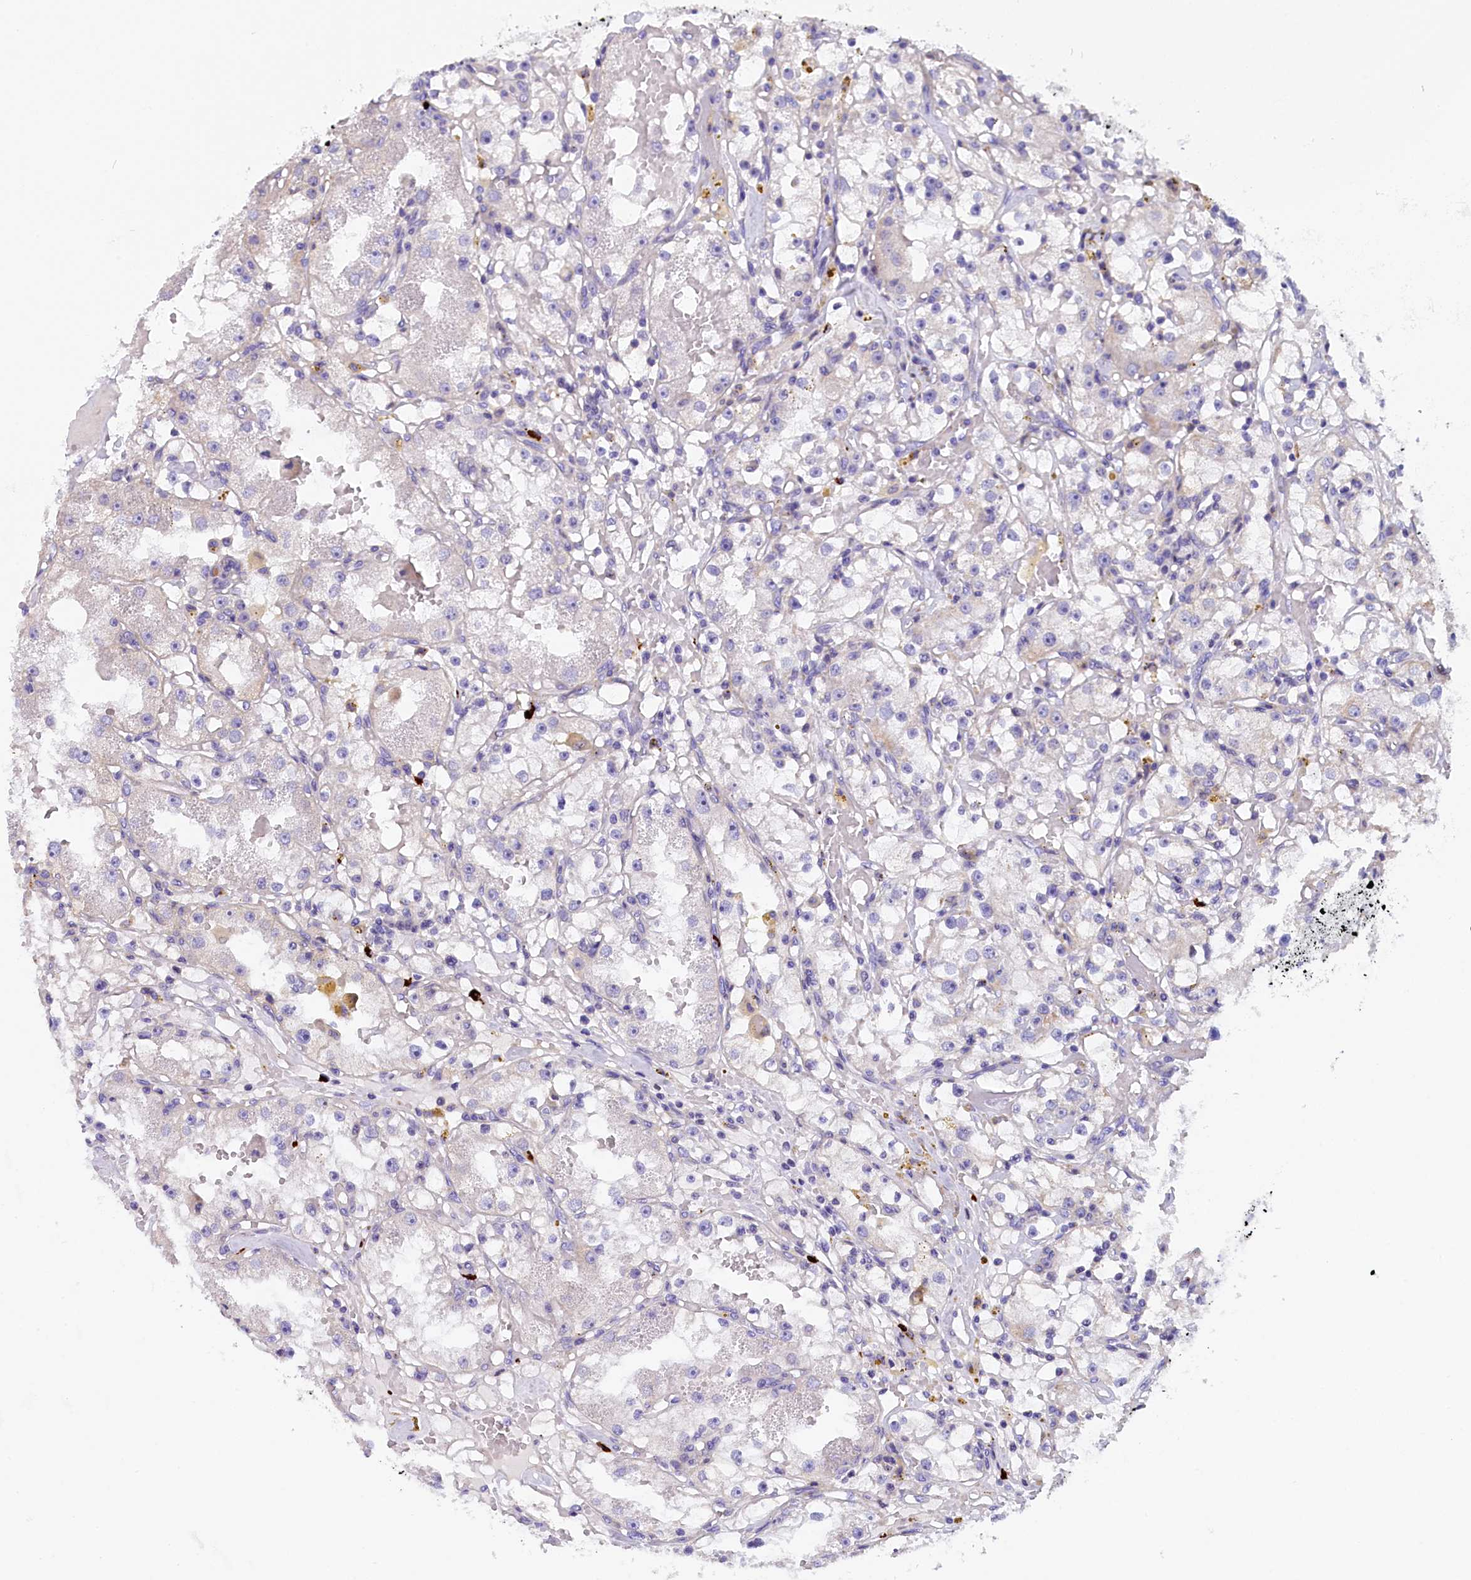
{"staining": {"intensity": "negative", "quantity": "none", "location": "none"}, "tissue": "renal cancer", "cell_type": "Tumor cells", "image_type": "cancer", "snomed": [{"axis": "morphology", "description": "Adenocarcinoma, NOS"}, {"axis": "topography", "description": "Kidney"}], "caption": "This is a photomicrograph of immunohistochemistry staining of renal adenocarcinoma, which shows no staining in tumor cells. The staining was performed using DAB to visualize the protein expression in brown, while the nuclei were stained in blue with hematoxylin (Magnification: 20x).", "gene": "RTTN", "patient": {"sex": "male", "age": 56}}